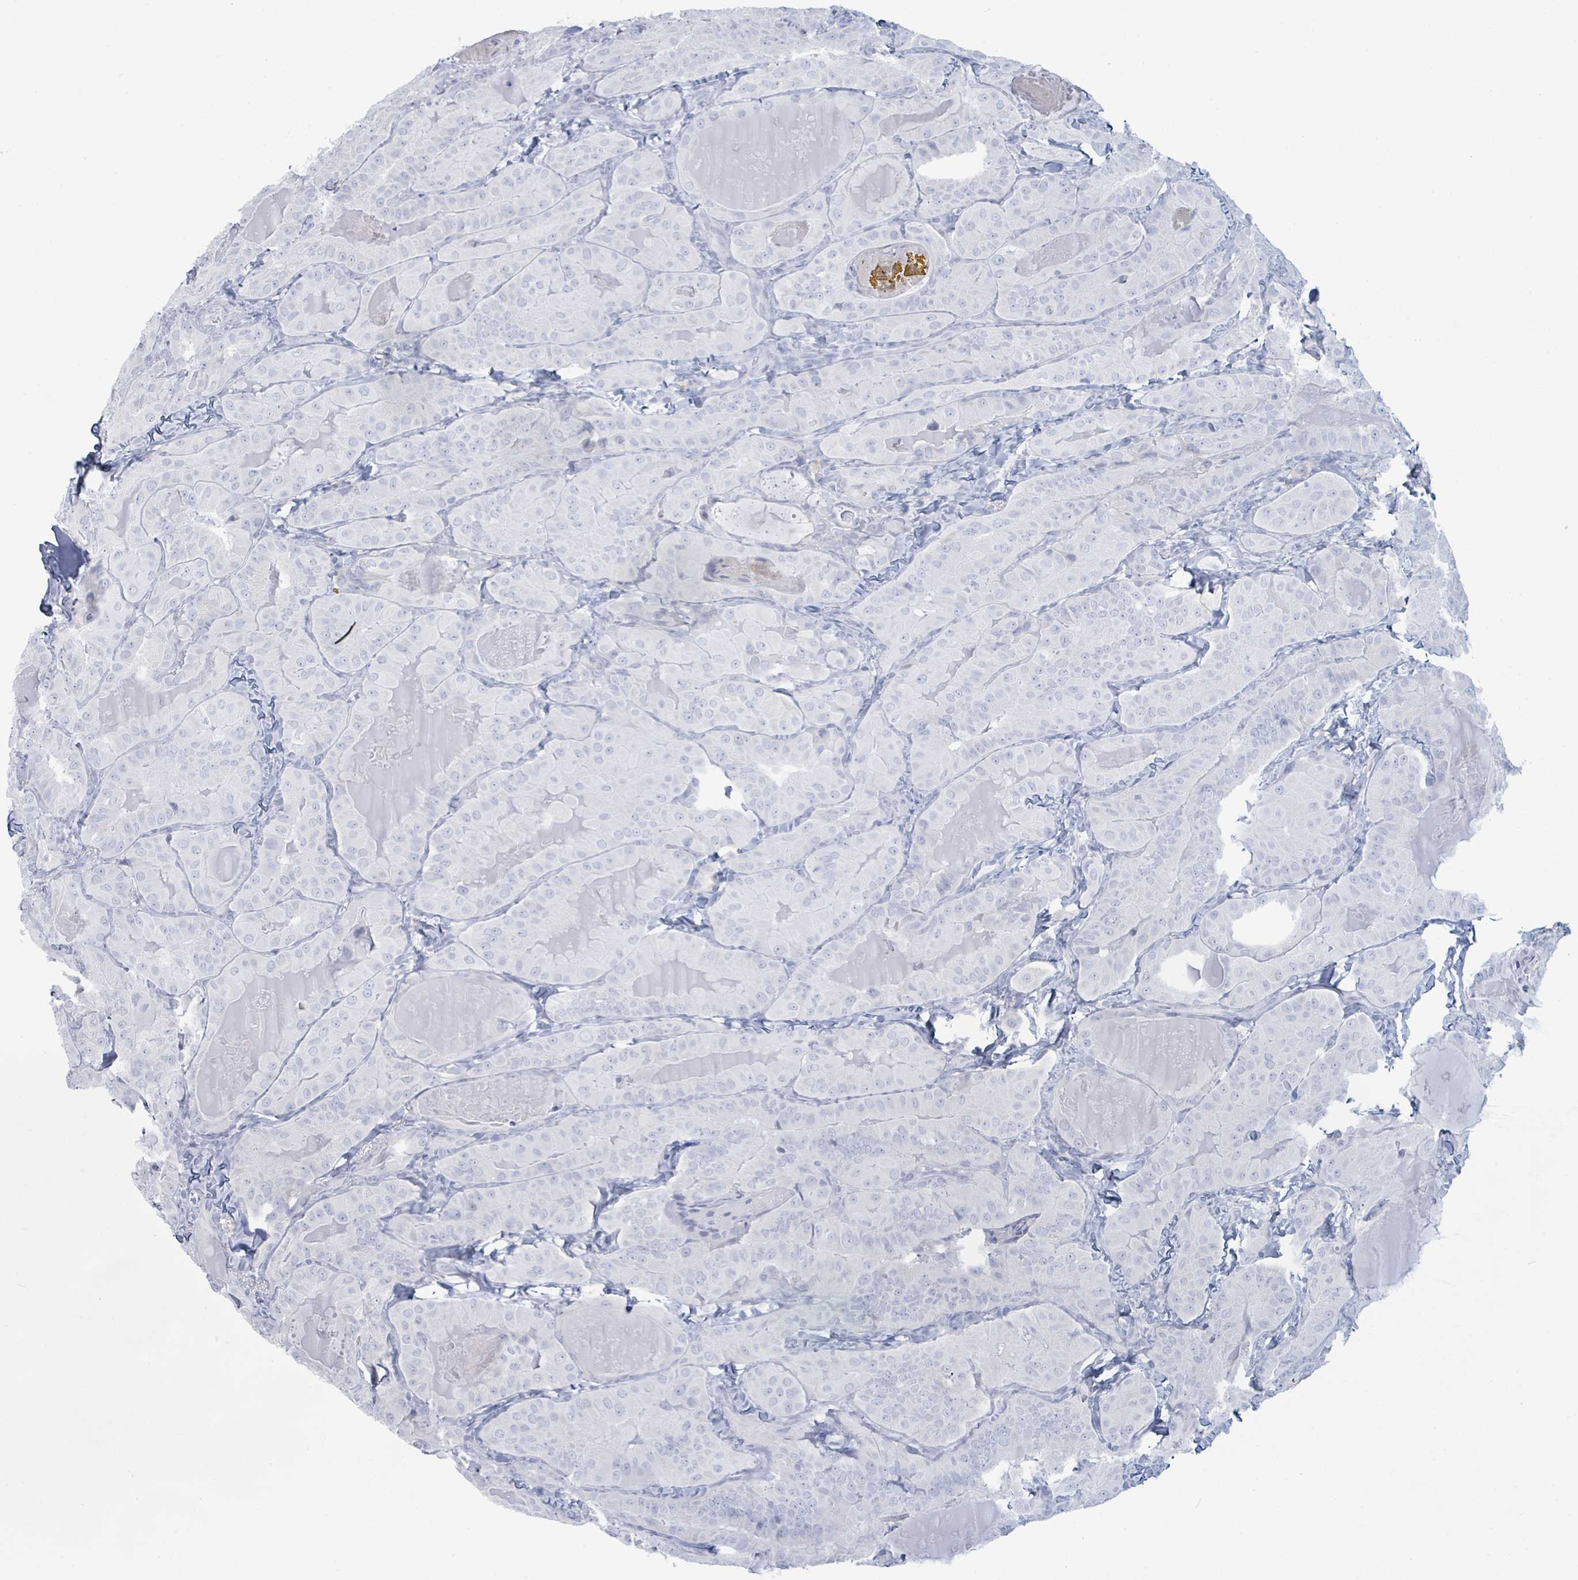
{"staining": {"intensity": "negative", "quantity": "none", "location": "none"}, "tissue": "thyroid cancer", "cell_type": "Tumor cells", "image_type": "cancer", "snomed": [{"axis": "morphology", "description": "Papillary adenocarcinoma, NOS"}, {"axis": "topography", "description": "Thyroid gland"}], "caption": "The image displays no staining of tumor cells in thyroid papillary adenocarcinoma.", "gene": "PGA3", "patient": {"sex": "female", "age": 68}}